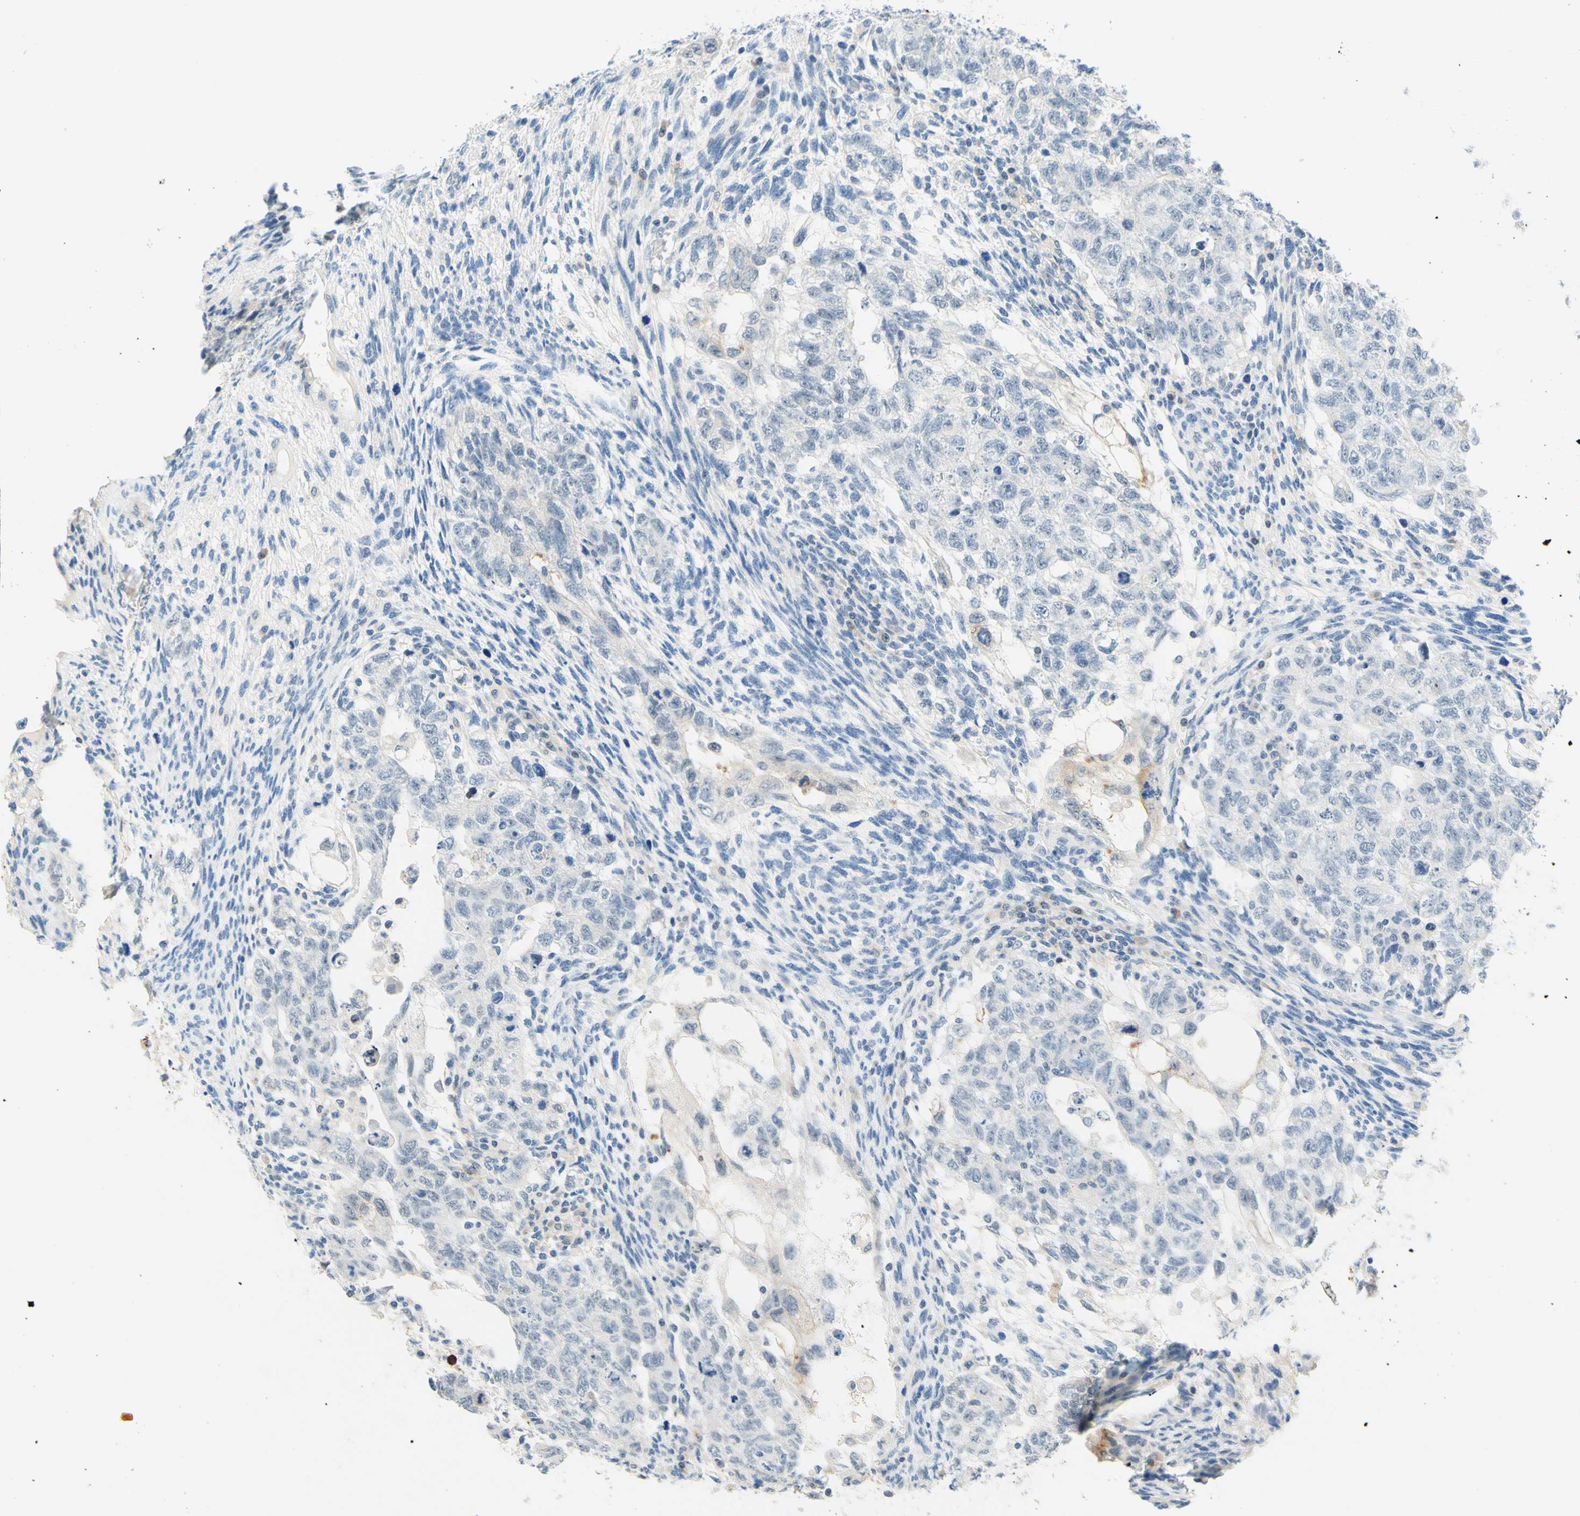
{"staining": {"intensity": "negative", "quantity": "none", "location": "none"}, "tissue": "testis cancer", "cell_type": "Tumor cells", "image_type": "cancer", "snomed": [{"axis": "morphology", "description": "Normal tissue, NOS"}, {"axis": "morphology", "description": "Carcinoma, Embryonal, NOS"}, {"axis": "topography", "description": "Testis"}], "caption": "A micrograph of testis cancer stained for a protein reveals no brown staining in tumor cells. Nuclei are stained in blue.", "gene": "TREM2", "patient": {"sex": "male", "age": 36}}